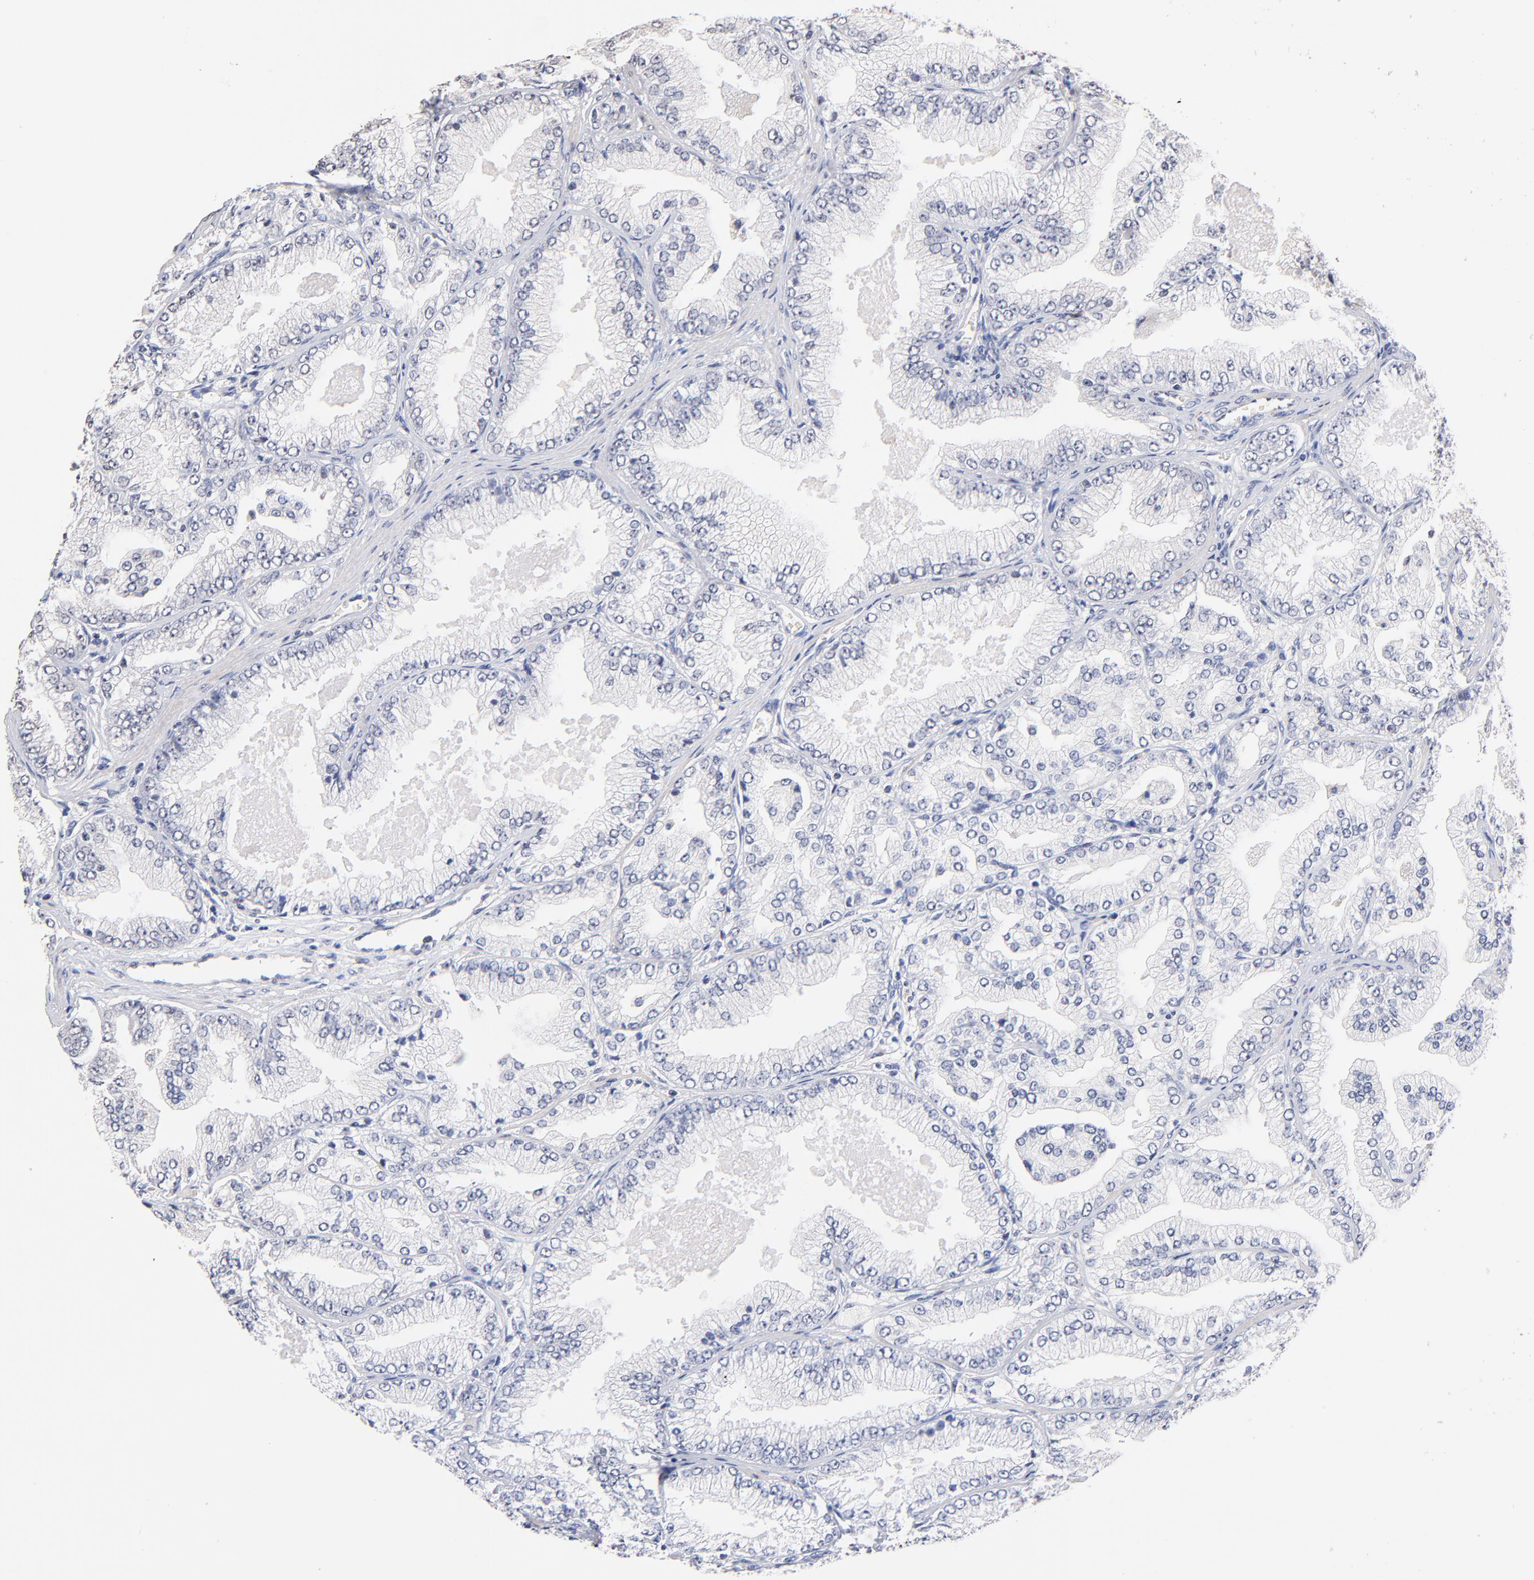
{"staining": {"intensity": "negative", "quantity": "none", "location": "none"}, "tissue": "prostate cancer", "cell_type": "Tumor cells", "image_type": "cancer", "snomed": [{"axis": "morphology", "description": "Adenocarcinoma, High grade"}, {"axis": "topography", "description": "Prostate"}], "caption": "Protein analysis of prostate cancer exhibits no significant expression in tumor cells.", "gene": "RIBC2", "patient": {"sex": "male", "age": 61}}